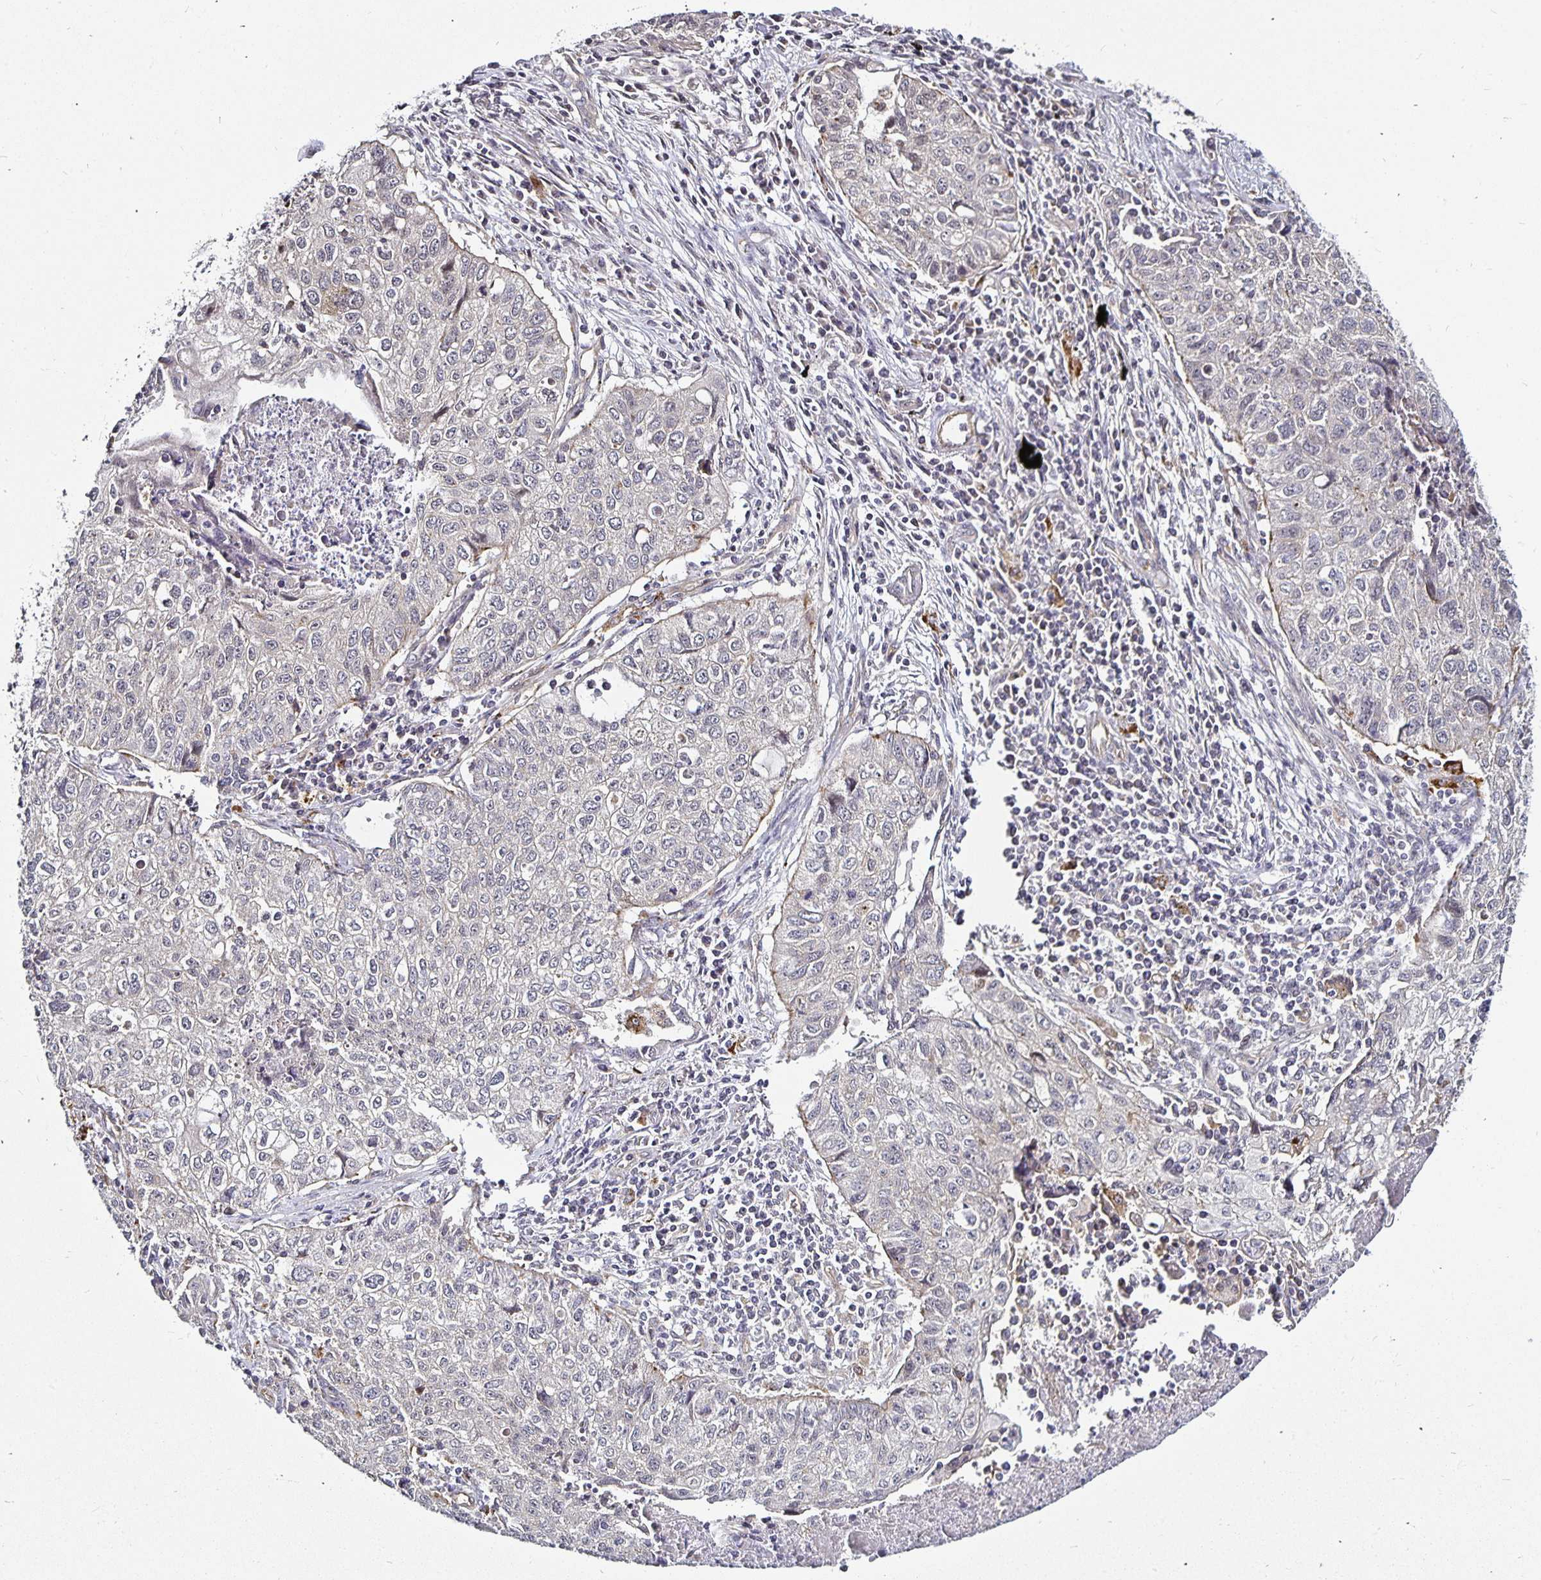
{"staining": {"intensity": "negative", "quantity": "none", "location": "none"}, "tissue": "lung cancer", "cell_type": "Tumor cells", "image_type": "cancer", "snomed": [{"axis": "morphology", "description": "Normal morphology"}, {"axis": "morphology", "description": "Aneuploidy"}, {"axis": "morphology", "description": "Squamous cell carcinoma, NOS"}, {"axis": "topography", "description": "Lymph node"}, {"axis": "topography", "description": "Lung"}], "caption": "High magnification brightfield microscopy of lung squamous cell carcinoma stained with DAB (3,3'-diaminobenzidine) (brown) and counterstained with hematoxylin (blue): tumor cells show no significant expression.", "gene": "CYP27A1", "patient": {"sex": "female", "age": 76}}